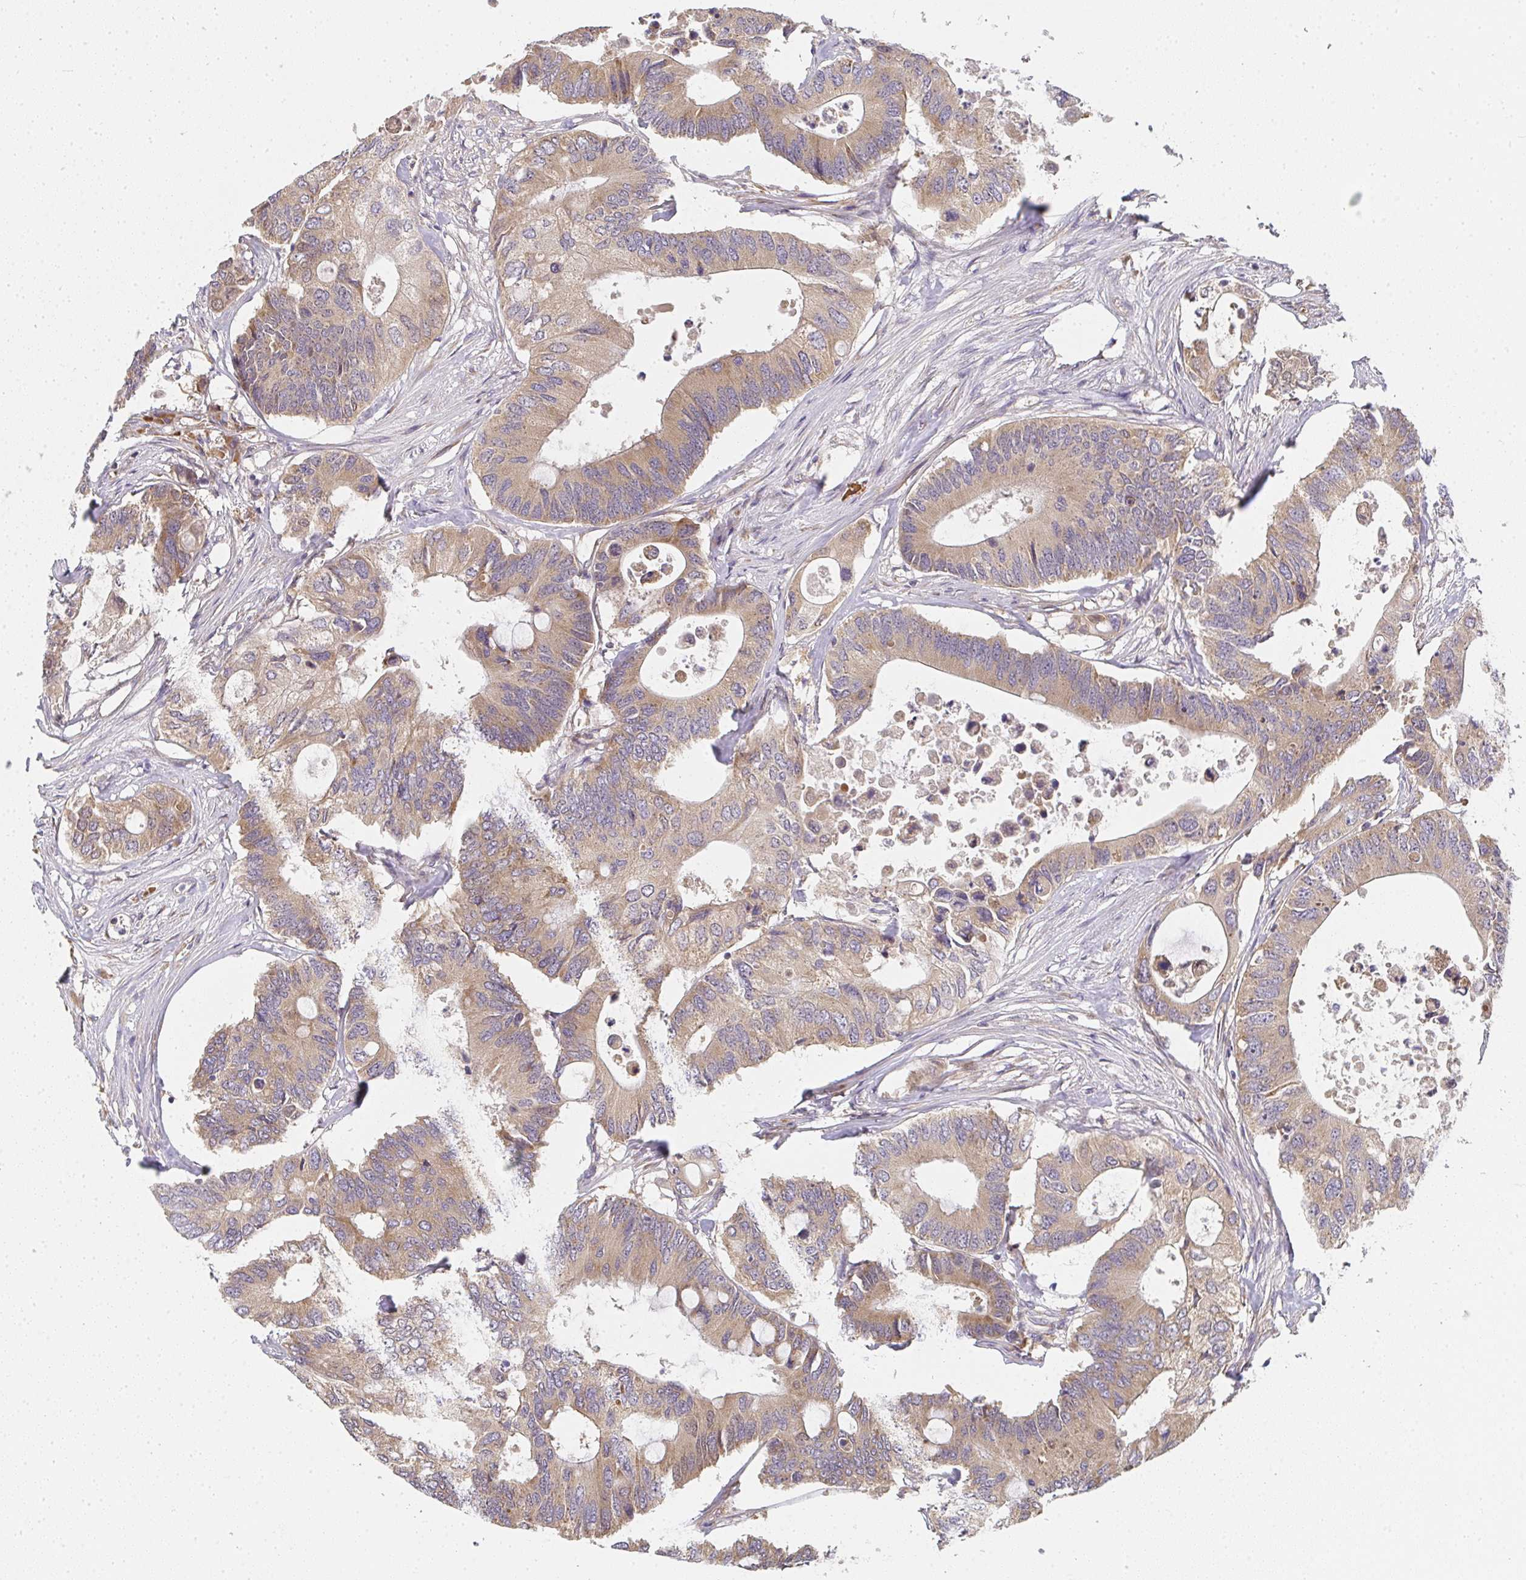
{"staining": {"intensity": "weak", "quantity": ">75%", "location": "cytoplasmic/membranous"}, "tissue": "colorectal cancer", "cell_type": "Tumor cells", "image_type": "cancer", "snomed": [{"axis": "morphology", "description": "Adenocarcinoma, NOS"}, {"axis": "topography", "description": "Colon"}], "caption": "Colorectal cancer tissue displays weak cytoplasmic/membranous staining in about >75% of tumor cells", "gene": "SLC35B3", "patient": {"sex": "male", "age": 71}}